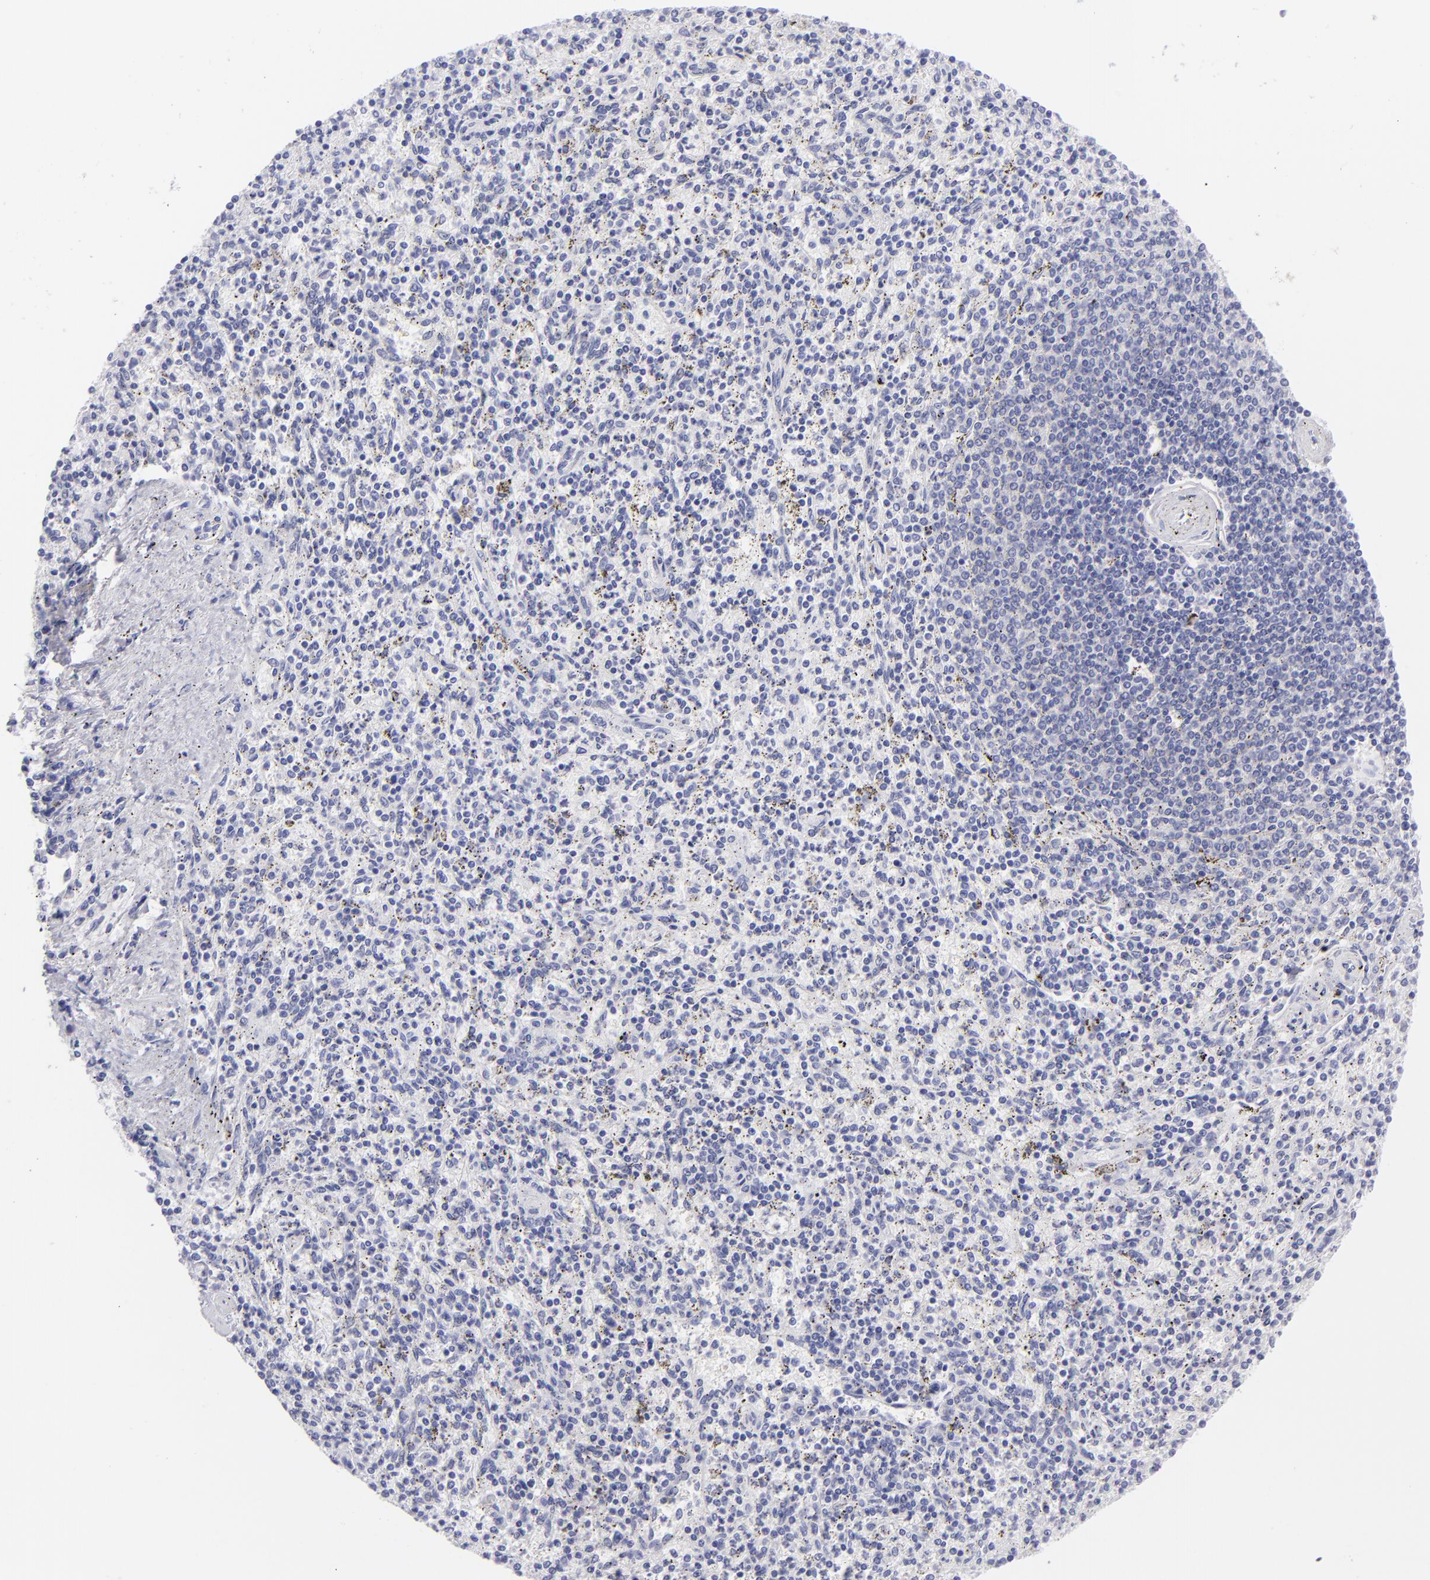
{"staining": {"intensity": "negative", "quantity": "none", "location": "none"}, "tissue": "spleen", "cell_type": "Cells in red pulp", "image_type": "normal", "snomed": [{"axis": "morphology", "description": "Normal tissue, NOS"}, {"axis": "topography", "description": "Spleen"}], "caption": "Spleen was stained to show a protein in brown. There is no significant staining in cells in red pulp. (Immunohistochemistry, brightfield microscopy, high magnification).", "gene": "SLC1A2", "patient": {"sex": "male", "age": 72}}